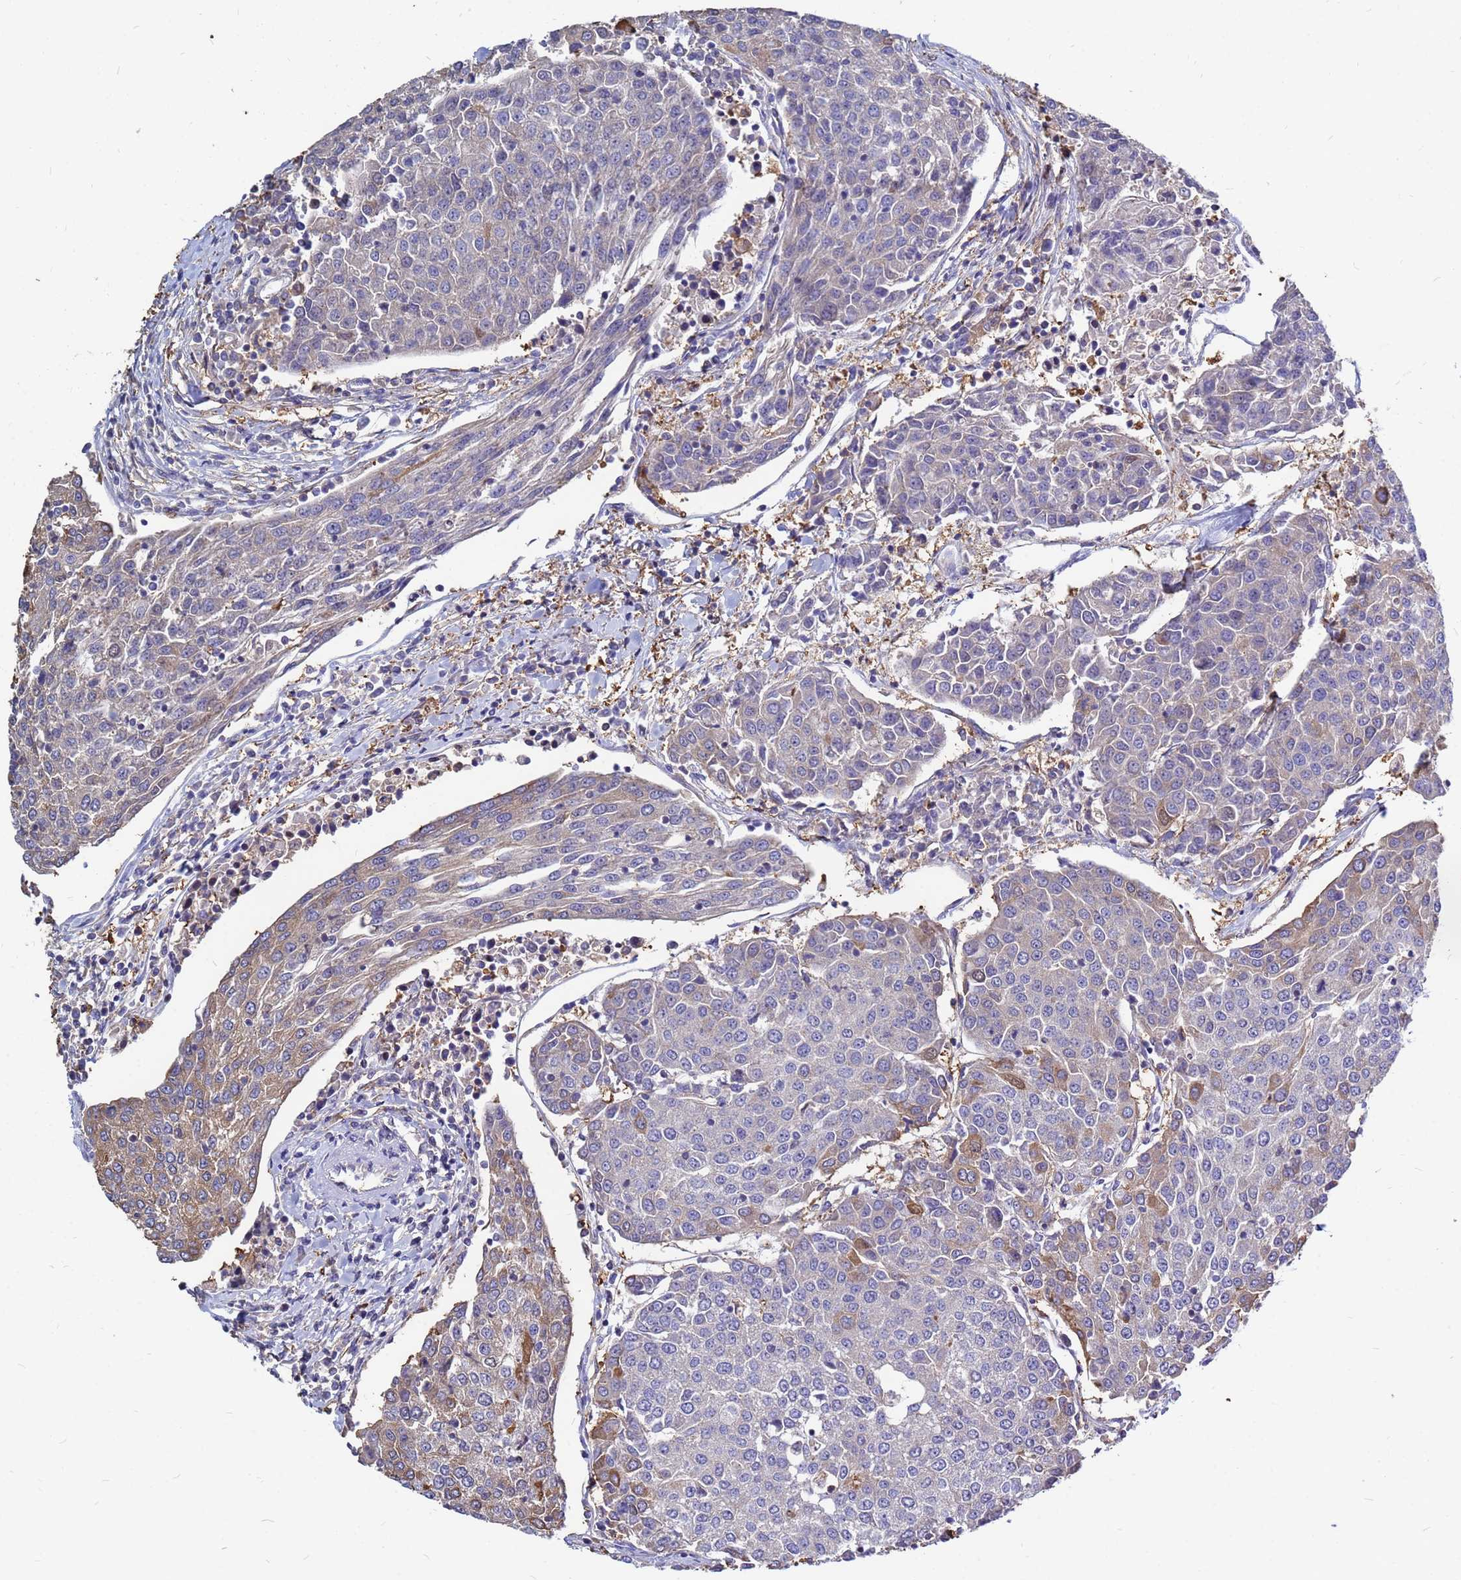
{"staining": {"intensity": "moderate", "quantity": "<25%", "location": "cytoplasmic/membranous"}, "tissue": "urothelial cancer", "cell_type": "Tumor cells", "image_type": "cancer", "snomed": [{"axis": "morphology", "description": "Urothelial carcinoma, High grade"}, {"axis": "topography", "description": "Urinary bladder"}], "caption": "The immunohistochemical stain highlights moderate cytoplasmic/membranous positivity in tumor cells of urothelial carcinoma (high-grade) tissue.", "gene": "MOB2", "patient": {"sex": "female", "age": 85}}